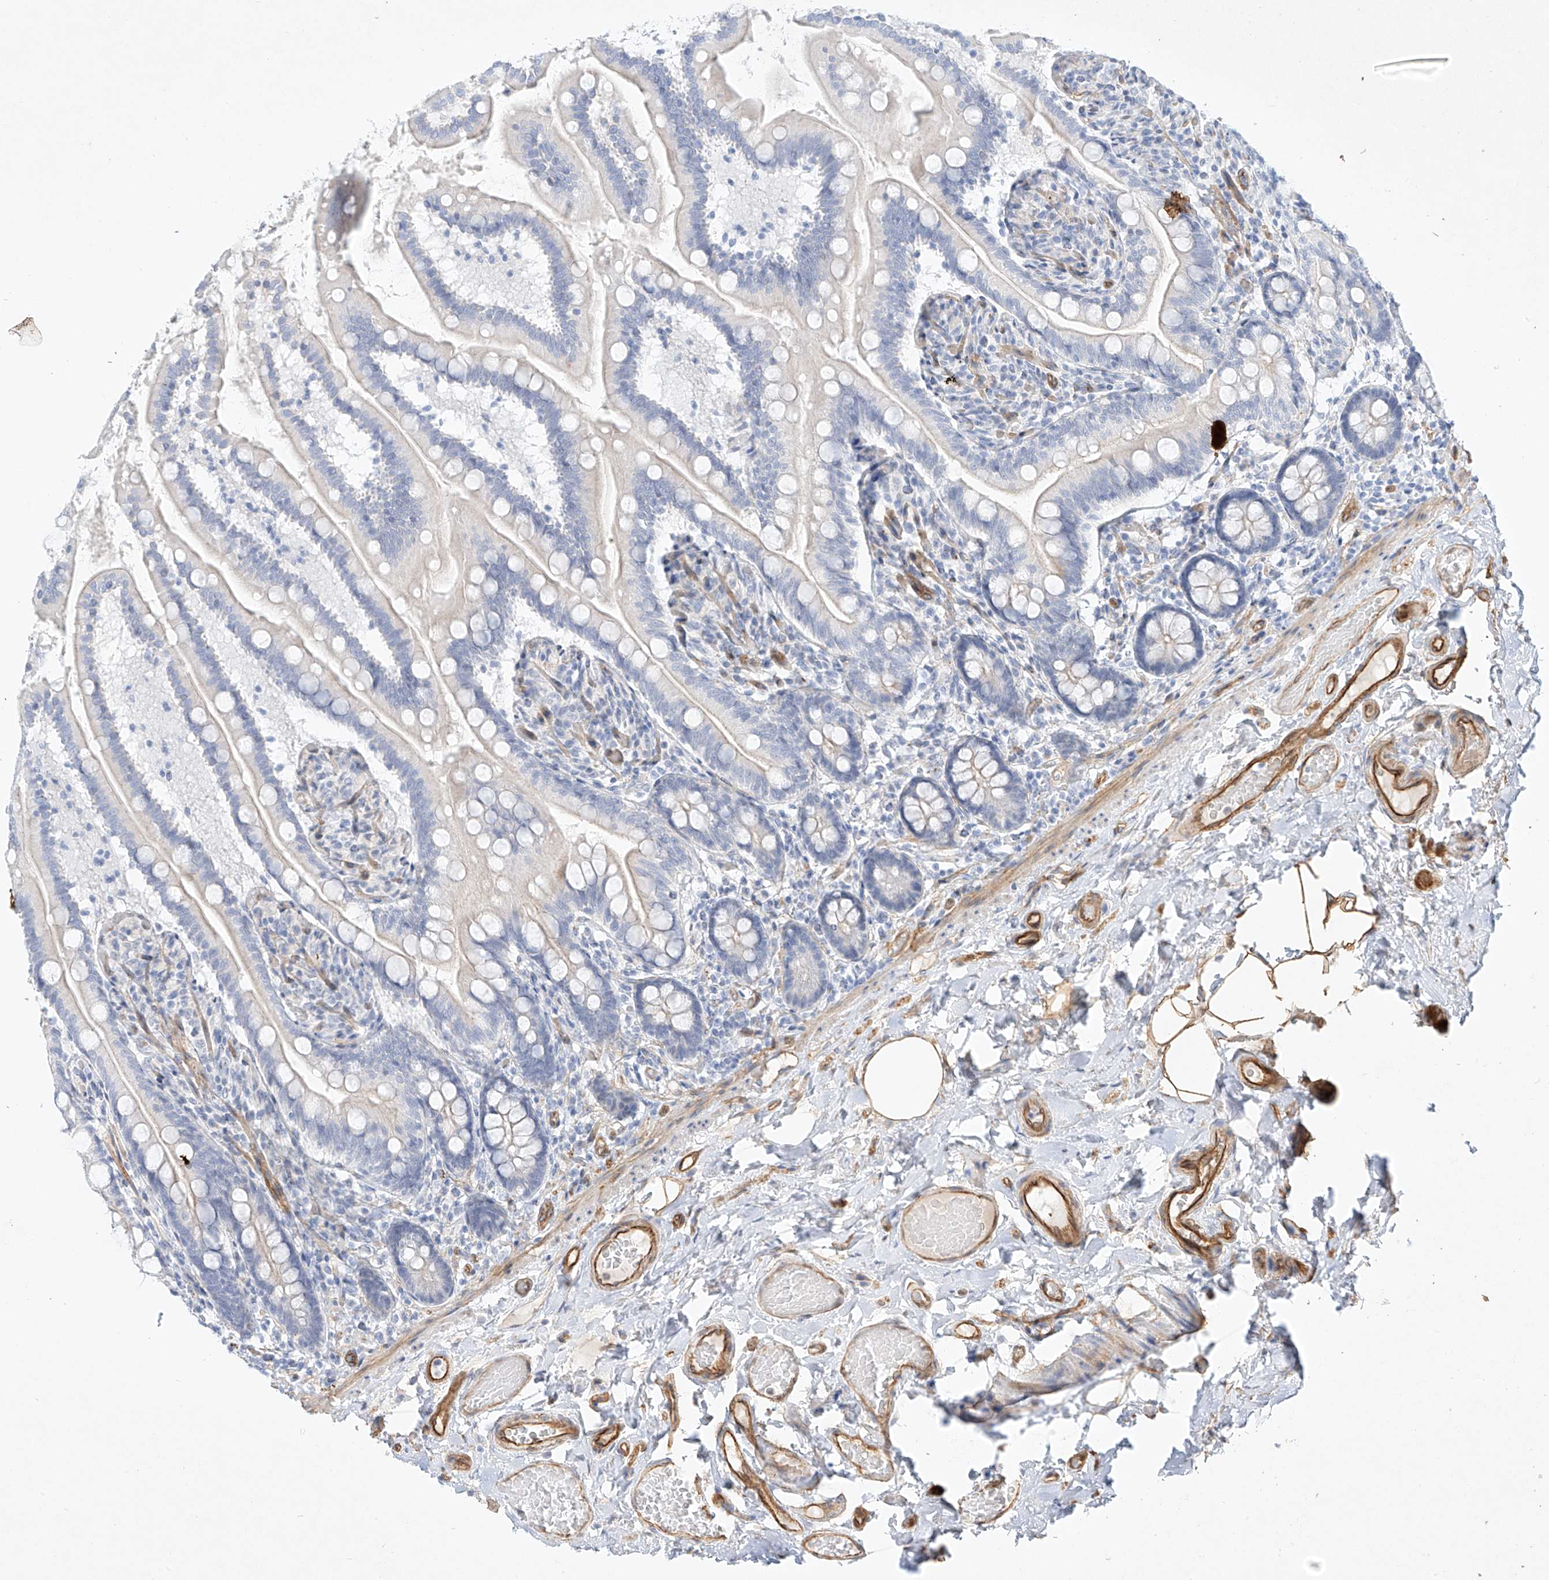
{"staining": {"intensity": "negative", "quantity": "none", "location": "none"}, "tissue": "small intestine", "cell_type": "Glandular cells", "image_type": "normal", "snomed": [{"axis": "morphology", "description": "Normal tissue, NOS"}, {"axis": "topography", "description": "Small intestine"}], "caption": "This is an IHC micrograph of normal human small intestine. There is no positivity in glandular cells.", "gene": "REEP2", "patient": {"sex": "female", "age": 64}}